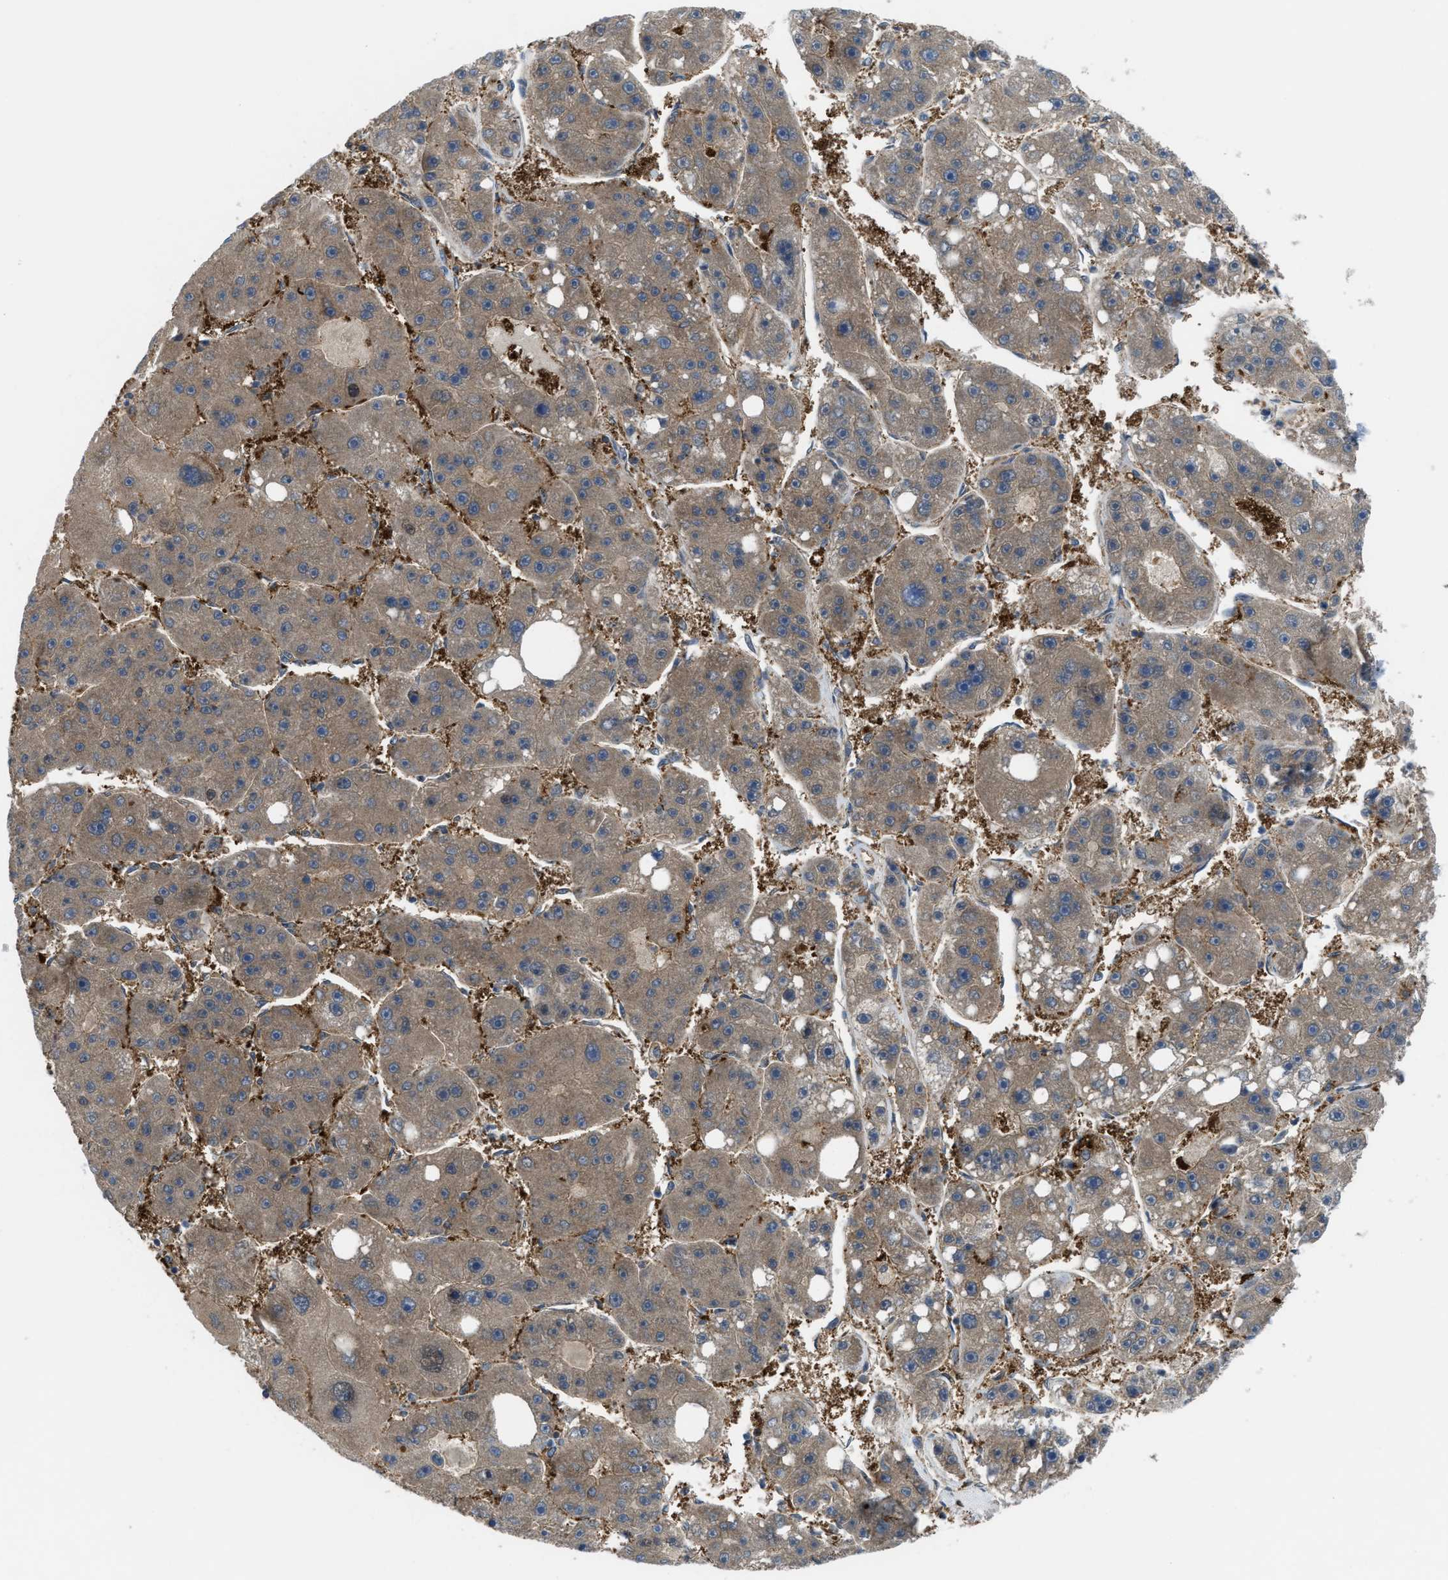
{"staining": {"intensity": "moderate", "quantity": ">75%", "location": "cytoplasmic/membranous"}, "tissue": "liver cancer", "cell_type": "Tumor cells", "image_type": "cancer", "snomed": [{"axis": "morphology", "description": "Carcinoma, Hepatocellular, NOS"}, {"axis": "topography", "description": "Liver"}], "caption": "The image demonstrates a brown stain indicating the presence of a protein in the cytoplasmic/membranous of tumor cells in hepatocellular carcinoma (liver).", "gene": "BAZ2B", "patient": {"sex": "female", "age": 61}}